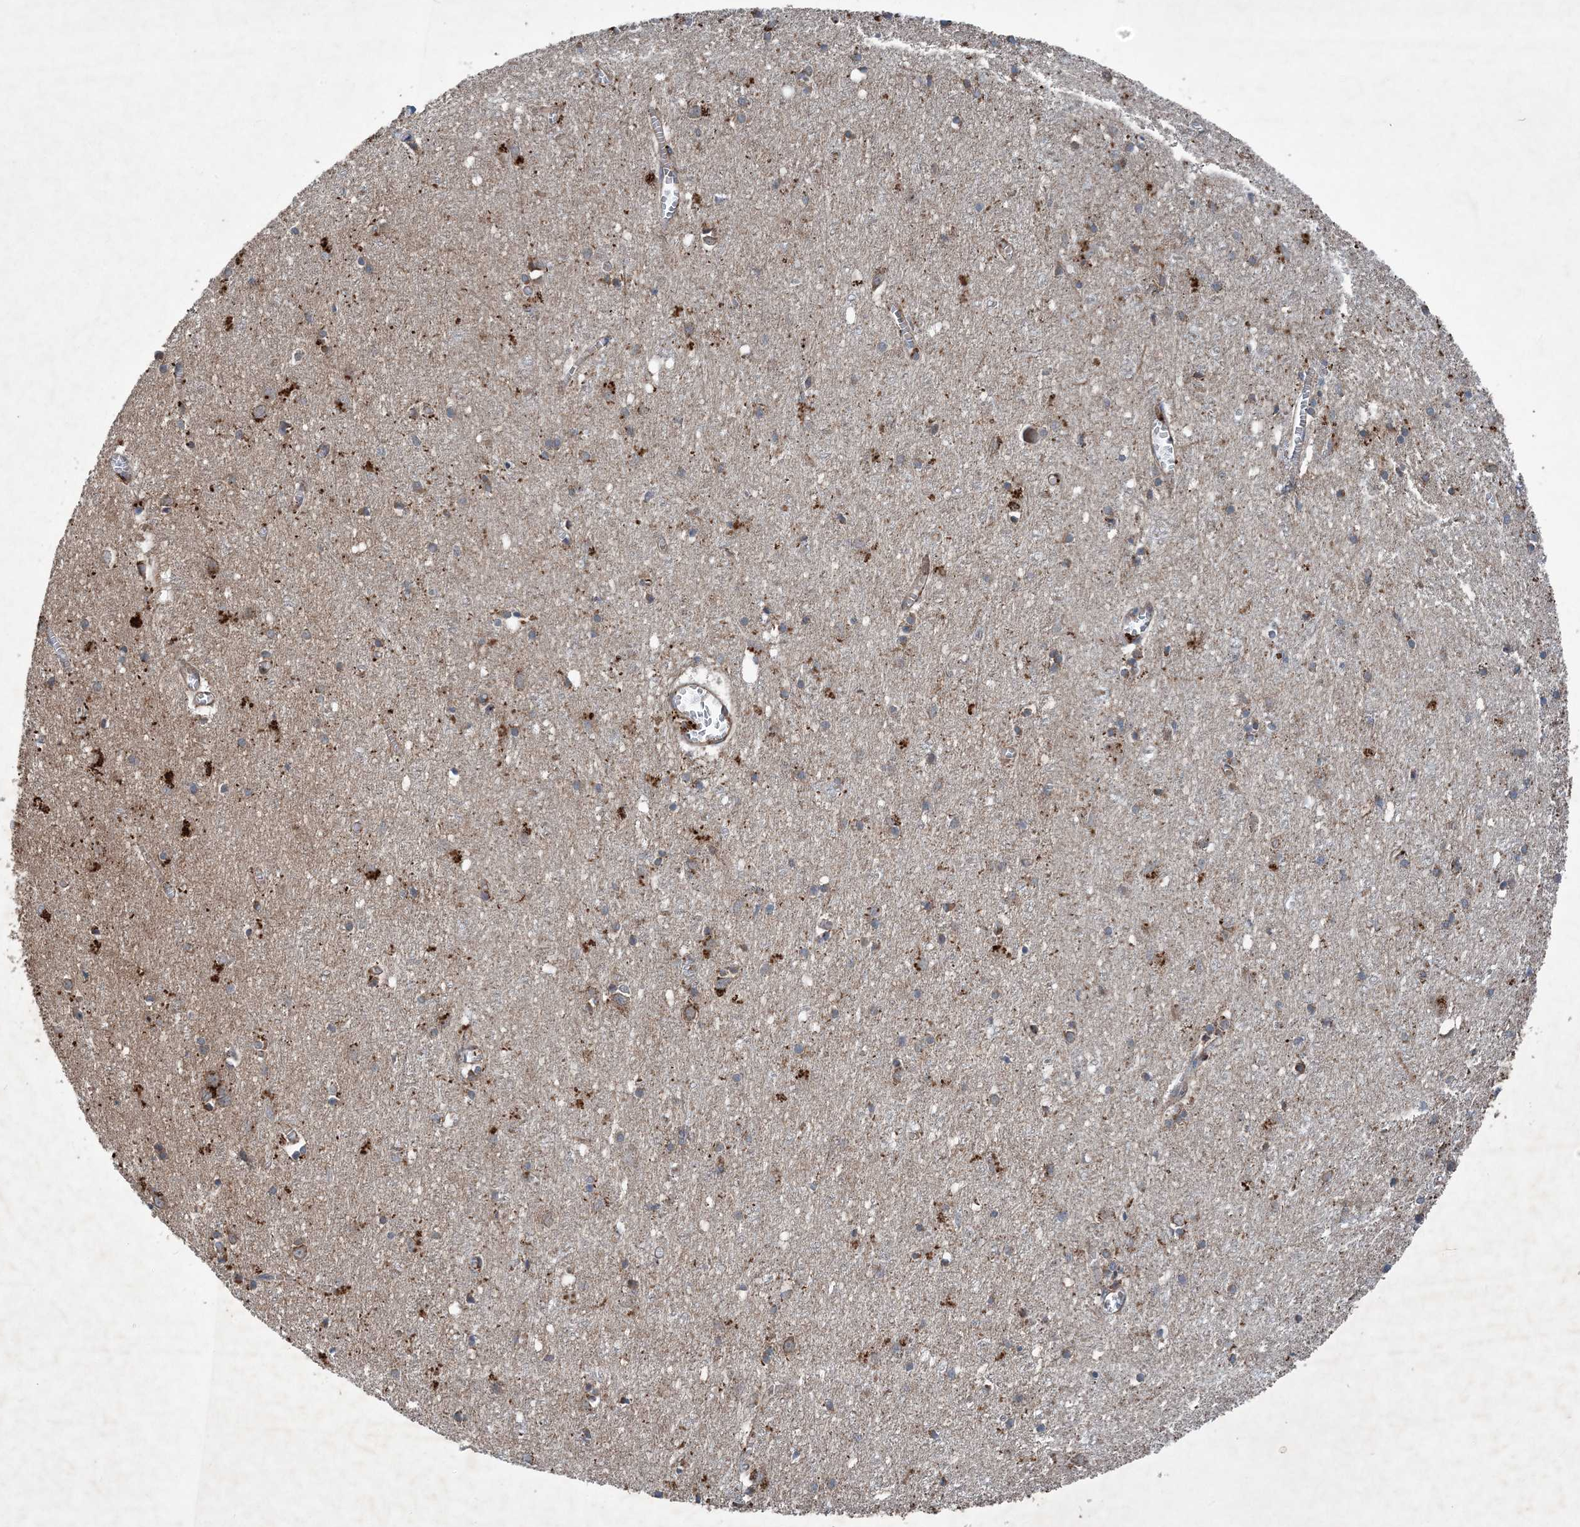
{"staining": {"intensity": "moderate", "quantity": "25%-75%", "location": "cytoplasmic/membranous,nuclear"}, "tissue": "cerebral cortex", "cell_type": "Endothelial cells", "image_type": "normal", "snomed": [{"axis": "morphology", "description": "Normal tissue, NOS"}, {"axis": "topography", "description": "Cerebral cortex"}], "caption": "Protein staining displays moderate cytoplasmic/membranous,nuclear expression in approximately 25%-75% of endothelial cells in unremarkable cerebral cortex.", "gene": "NDUFA2", "patient": {"sex": "female", "age": 64}}